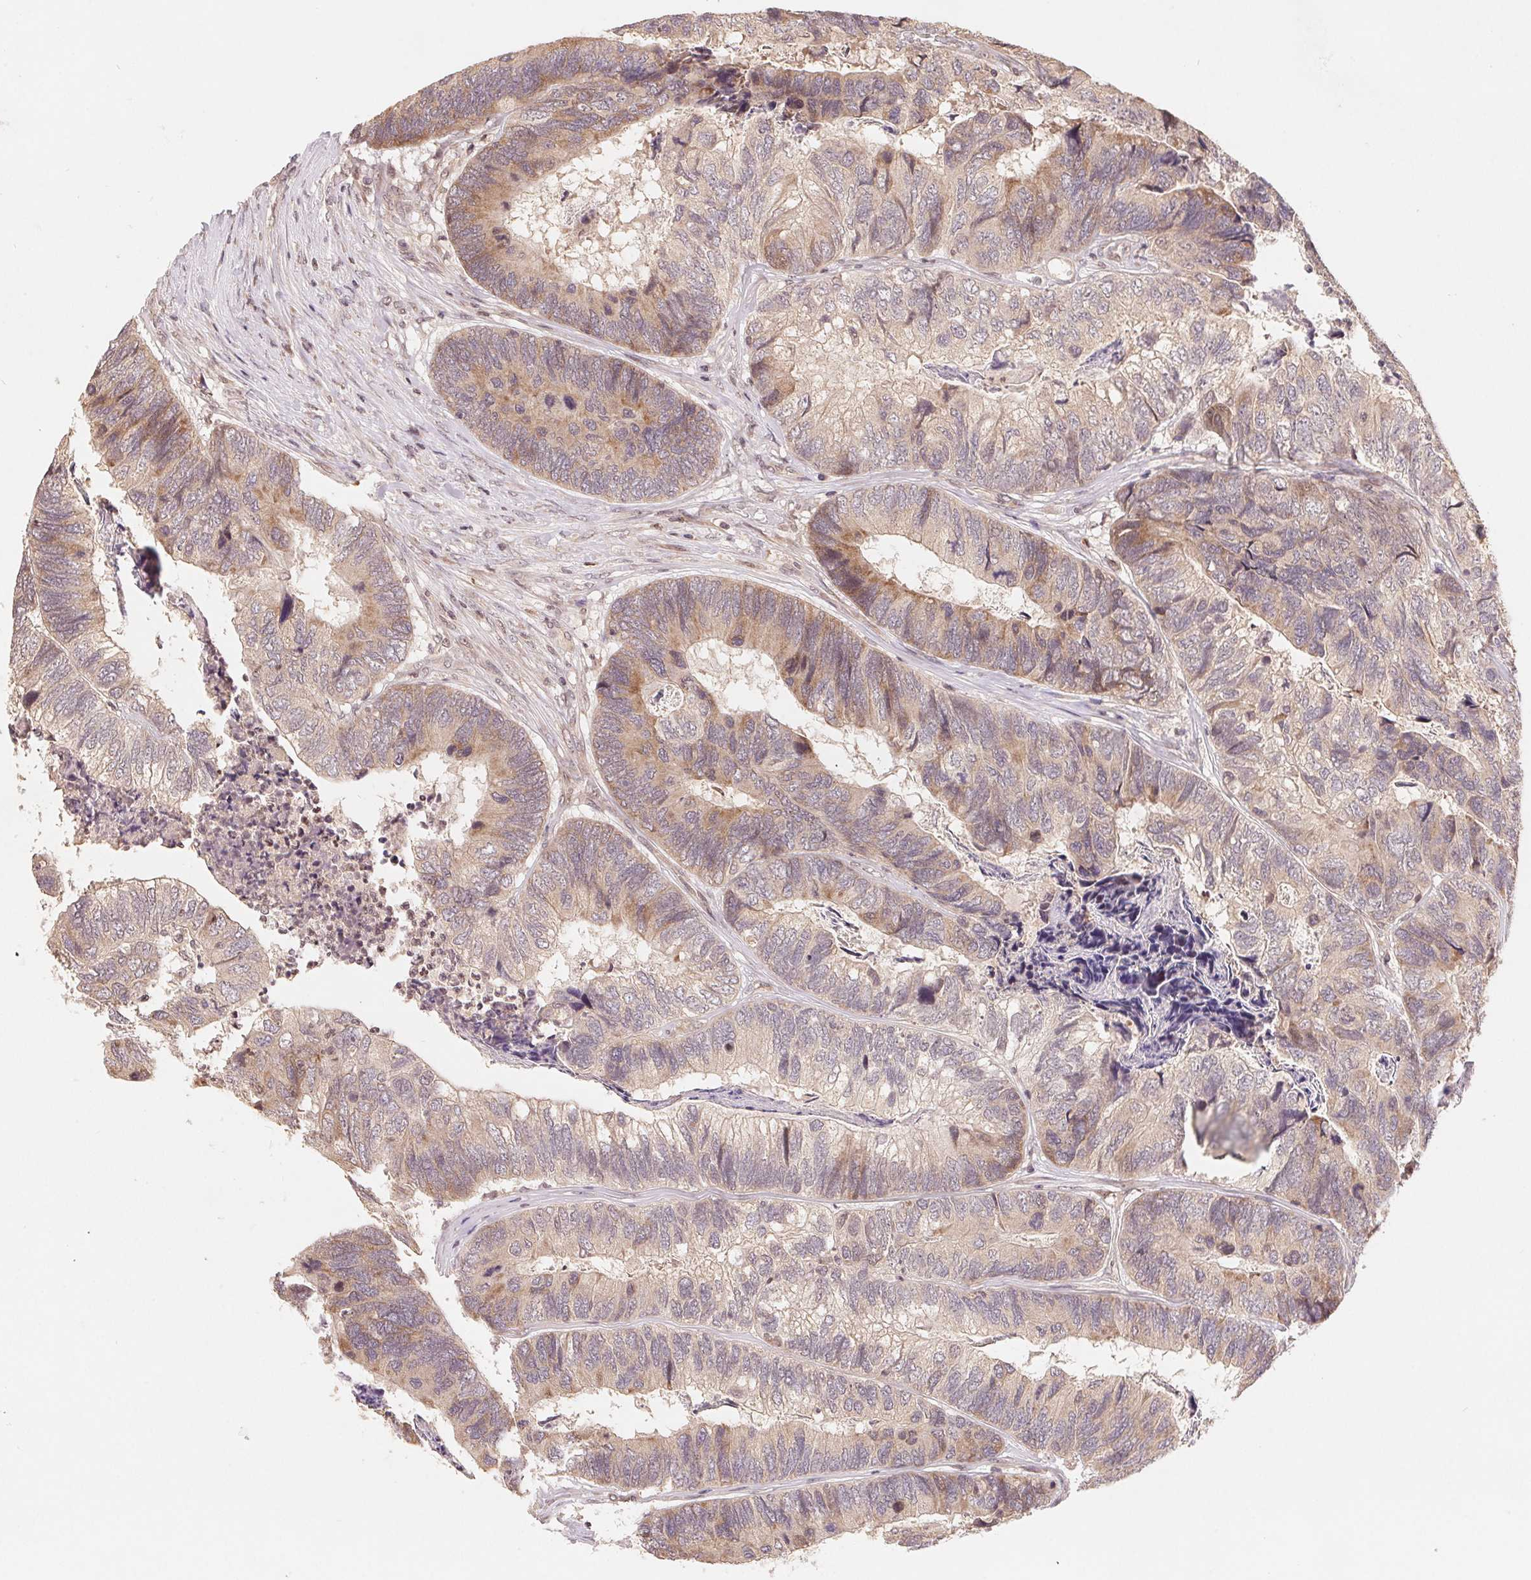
{"staining": {"intensity": "moderate", "quantity": "<25%", "location": "cytoplasmic/membranous"}, "tissue": "colorectal cancer", "cell_type": "Tumor cells", "image_type": "cancer", "snomed": [{"axis": "morphology", "description": "Adenocarcinoma, NOS"}, {"axis": "topography", "description": "Colon"}], "caption": "Protein expression analysis of adenocarcinoma (colorectal) demonstrates moderate cytoplasmic/membranous positivity in about <25% of tumor cells. (brown staining indicates protein expression, while blue staining denotes nuclei).", "gene": "HMGN3", "patient": {"sex": "female", "age": 67}}